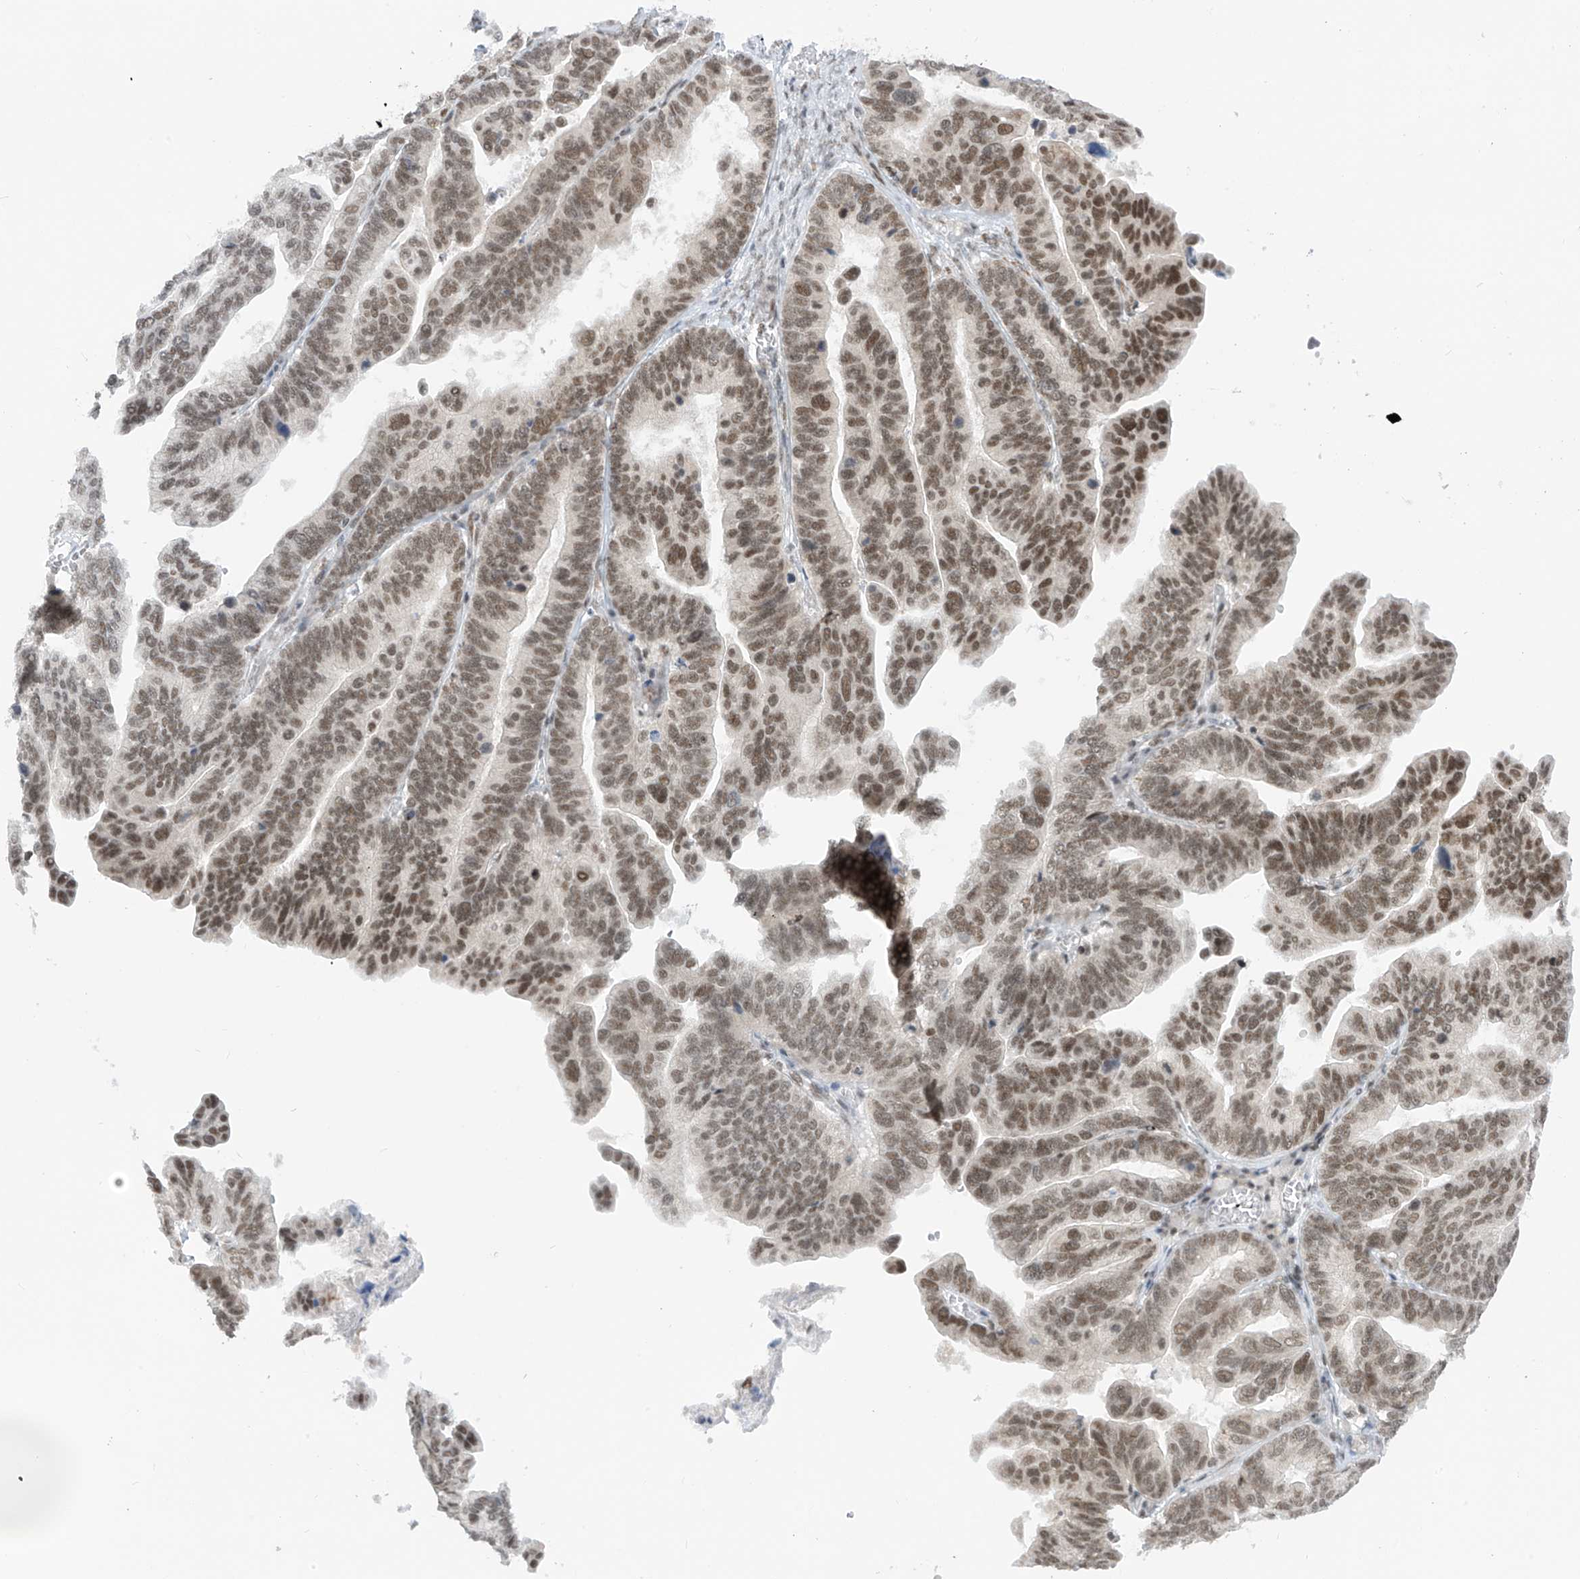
{"staining": {"intensity": "moderate", "quantity": ">75%", "location": "nuclear"}, "tissue": "ovarian cancer", "cell_type": "Tumor cells", "image_type": "cancer", "snomed": [{"axis": "morphology", "description": "Cystadenocarcinoma, serous, NOS"}, {"axis": "topography", "description": "Ovary"}], "caption": "Ovarian cancer (serous cystadenocarcinoma) stained for a protein (brown) demonstrates moderate nuclear positive staining in approximately >75% of tumor cells.", "gene": "AURKAIP1", "patient": {"sex": "female", "age": 56}}